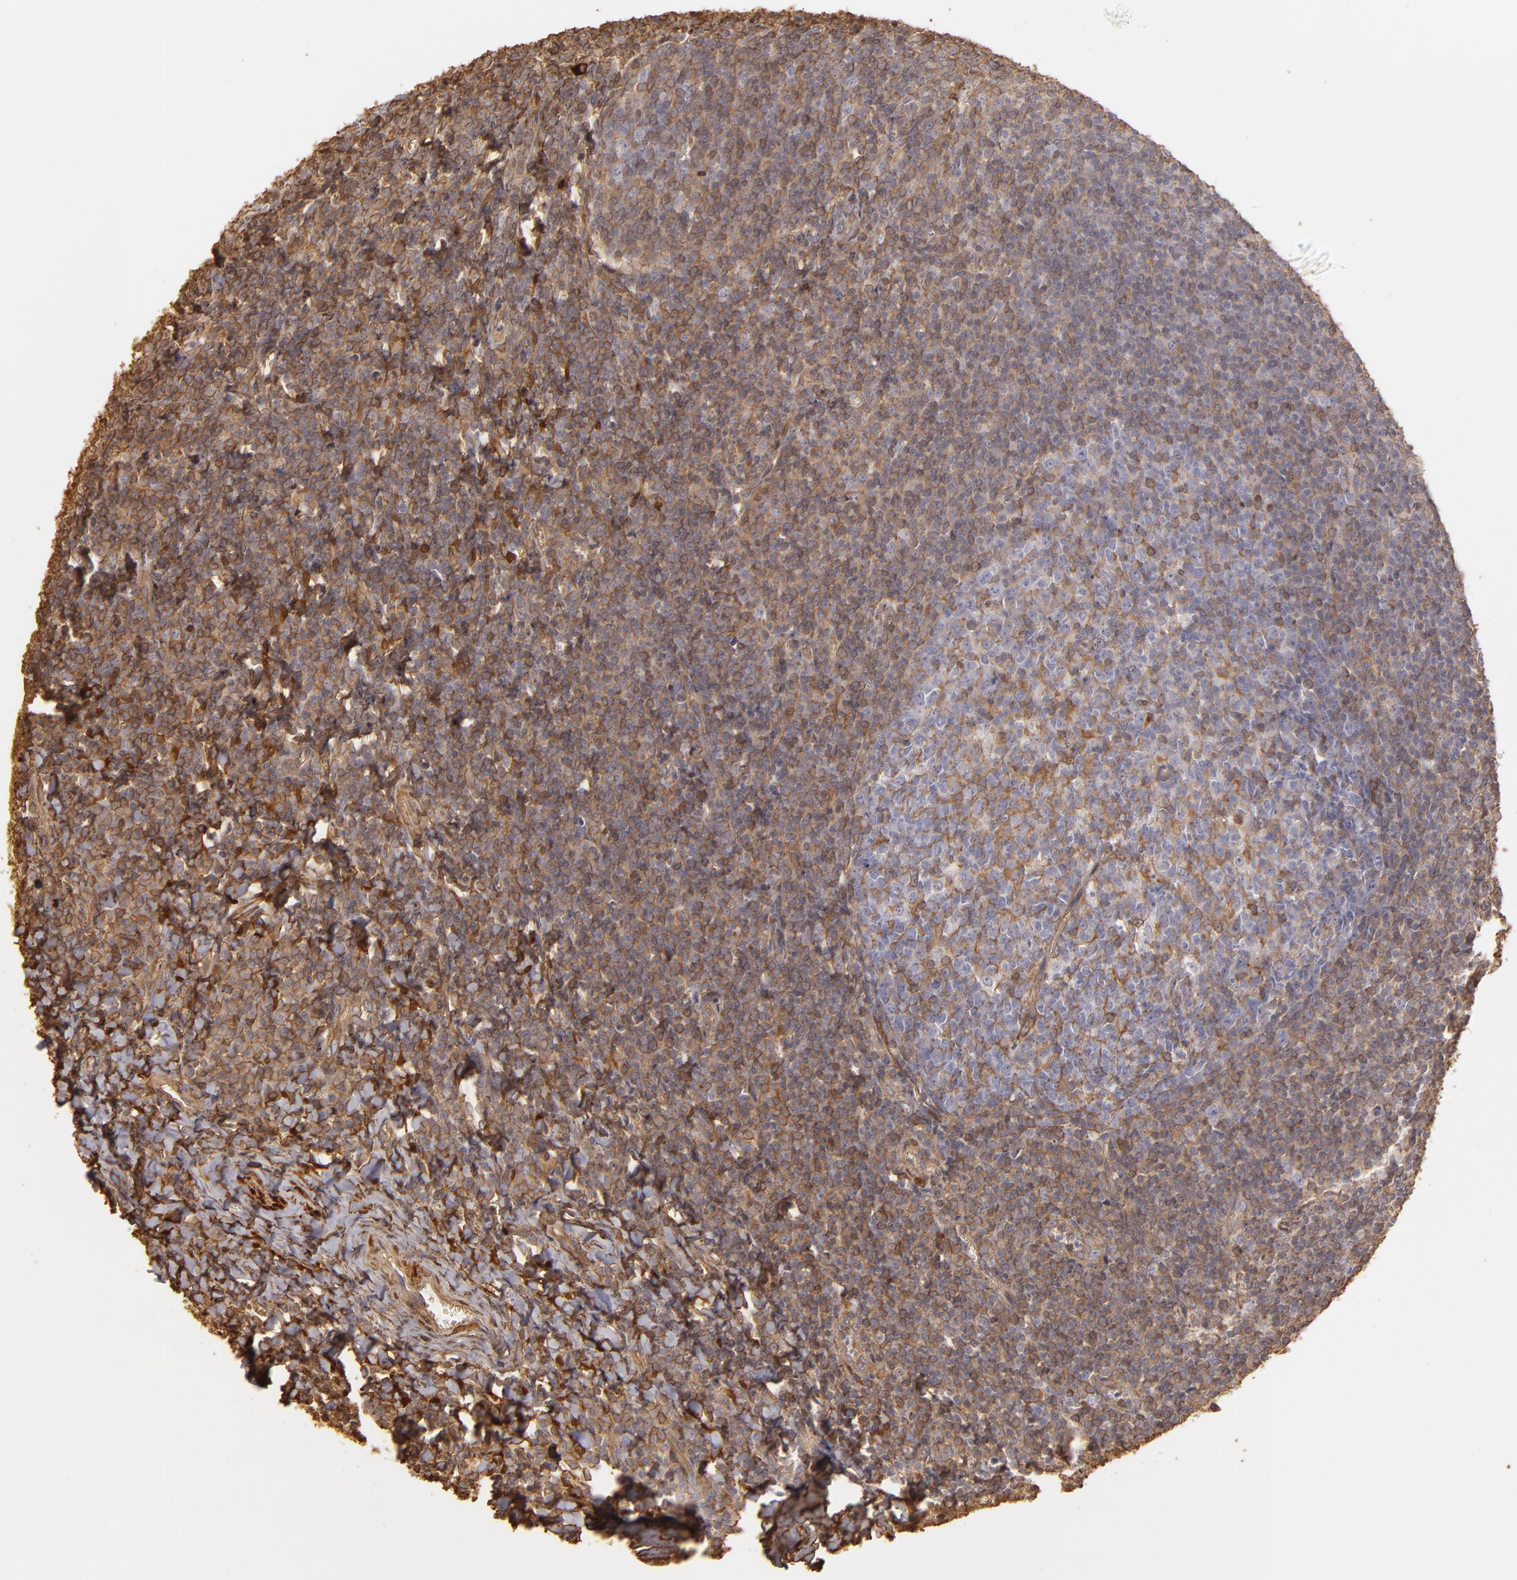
{"staining": {"intensity": "weak", "quantity": "<25%", "location": "cytoplasmic/membranous"}, "tissue": "tonsil", "cell_type": "Germinal center cells", "image_type": "normal", "snomed": [{"axis": "morphology", "description": "Normal tissue, NOS"}, {"axis": "topography", "description": "Tonsil"}], "caption": "Human tonsil stained for a protein using immunohistochemistry shows no staining in germinal center cells.", "gene": "HSPB6", "patient": {"sex": "male", "age": 31}}